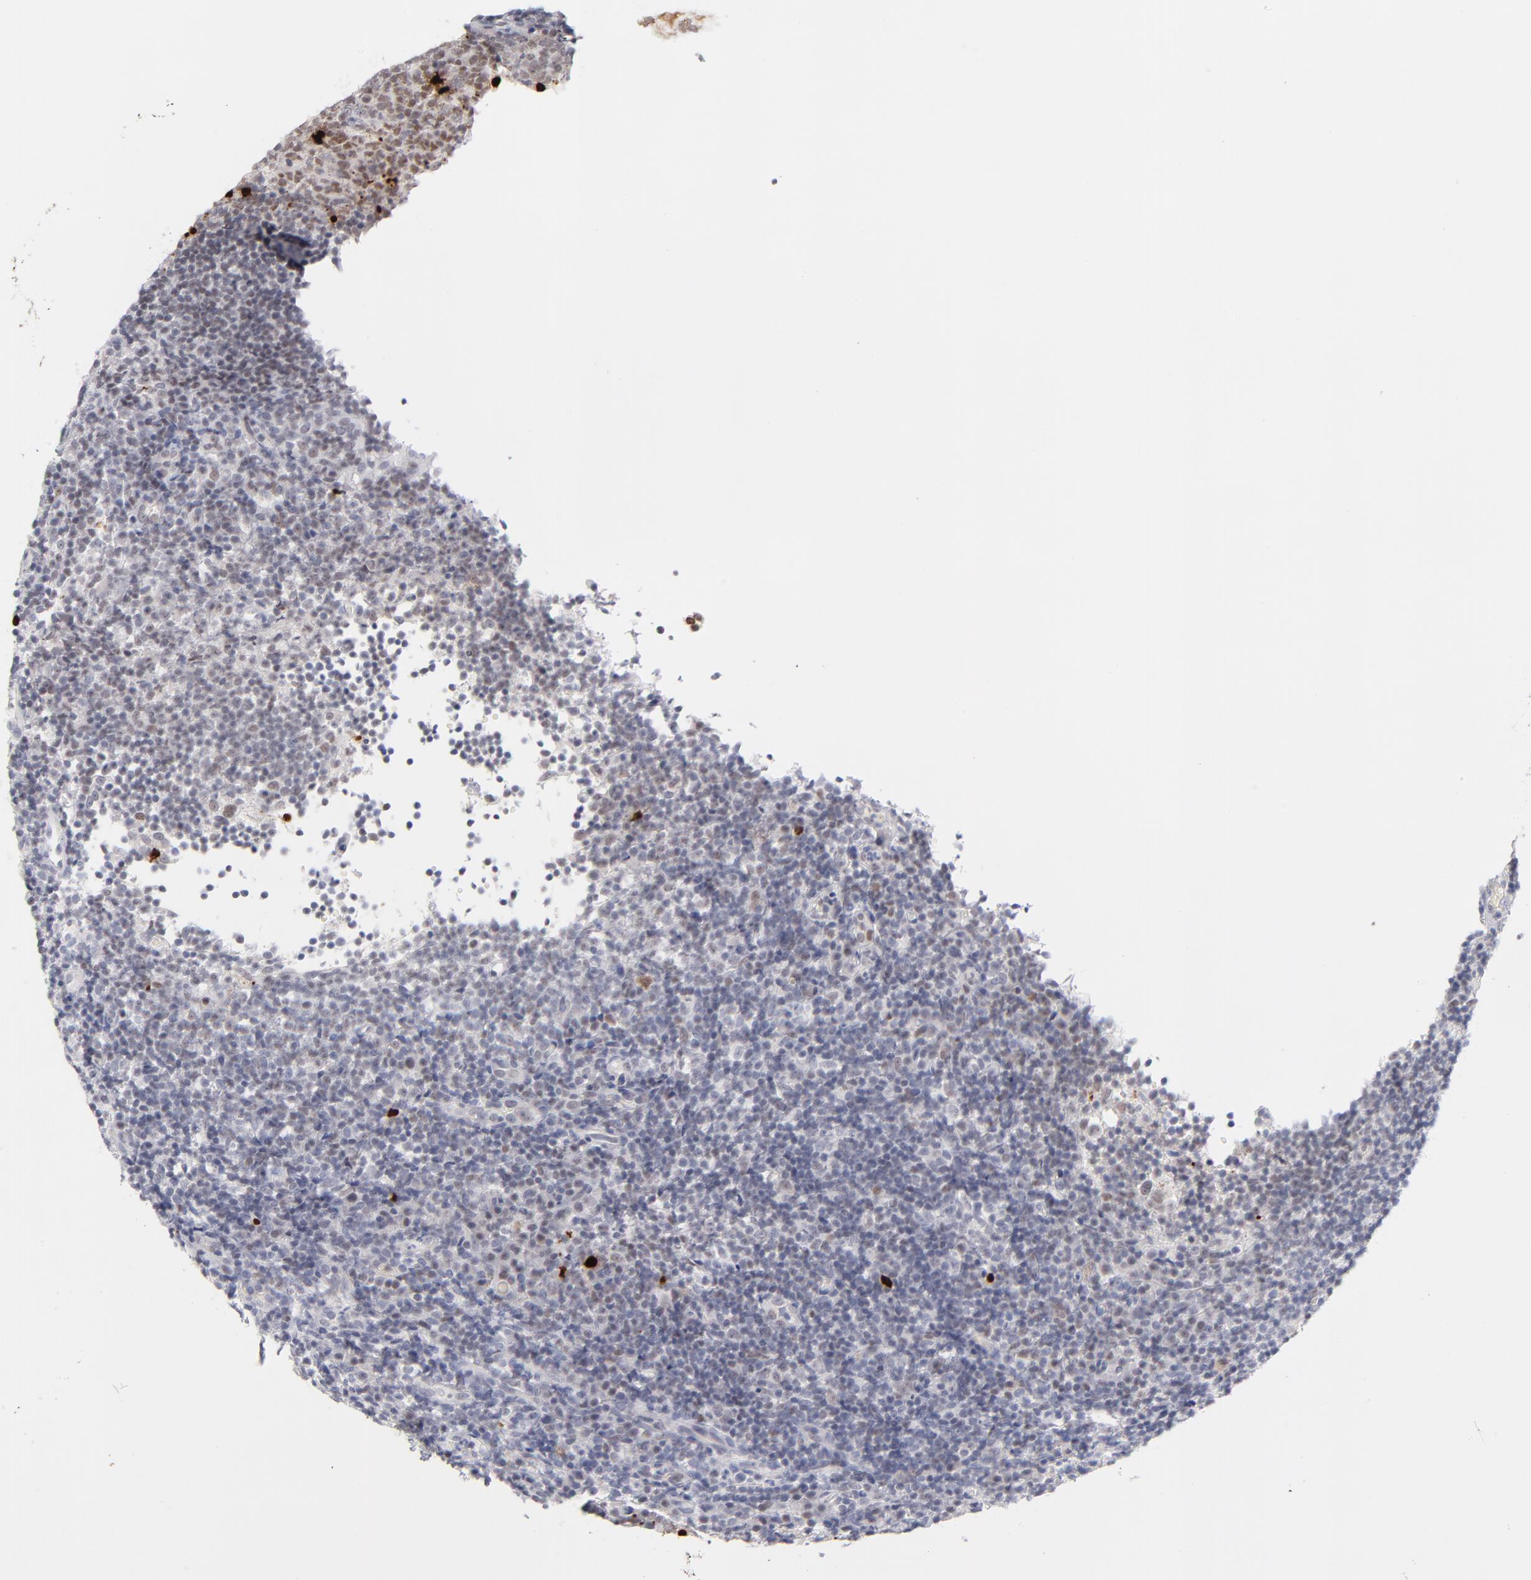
{"staining": {"intensity": "moderate", "quantity": "<25%", "location": "nuclear"}, "tissue": "tonsil", "cell_type": "Germinal center cells", "image_type": "normal", "snomed": [{"axis": "morphology", "description": "Normal tissue, NOS"}, {"axis": "topography", "description": "Tonsil"}], "caption": "Brown immunohistochemical staining in normal human tonsil reveals moderate nuclear positivity in about <25% of germinal center cells.", "gene": "PARP1", "patient": {"sex": "female", "age": 40}}